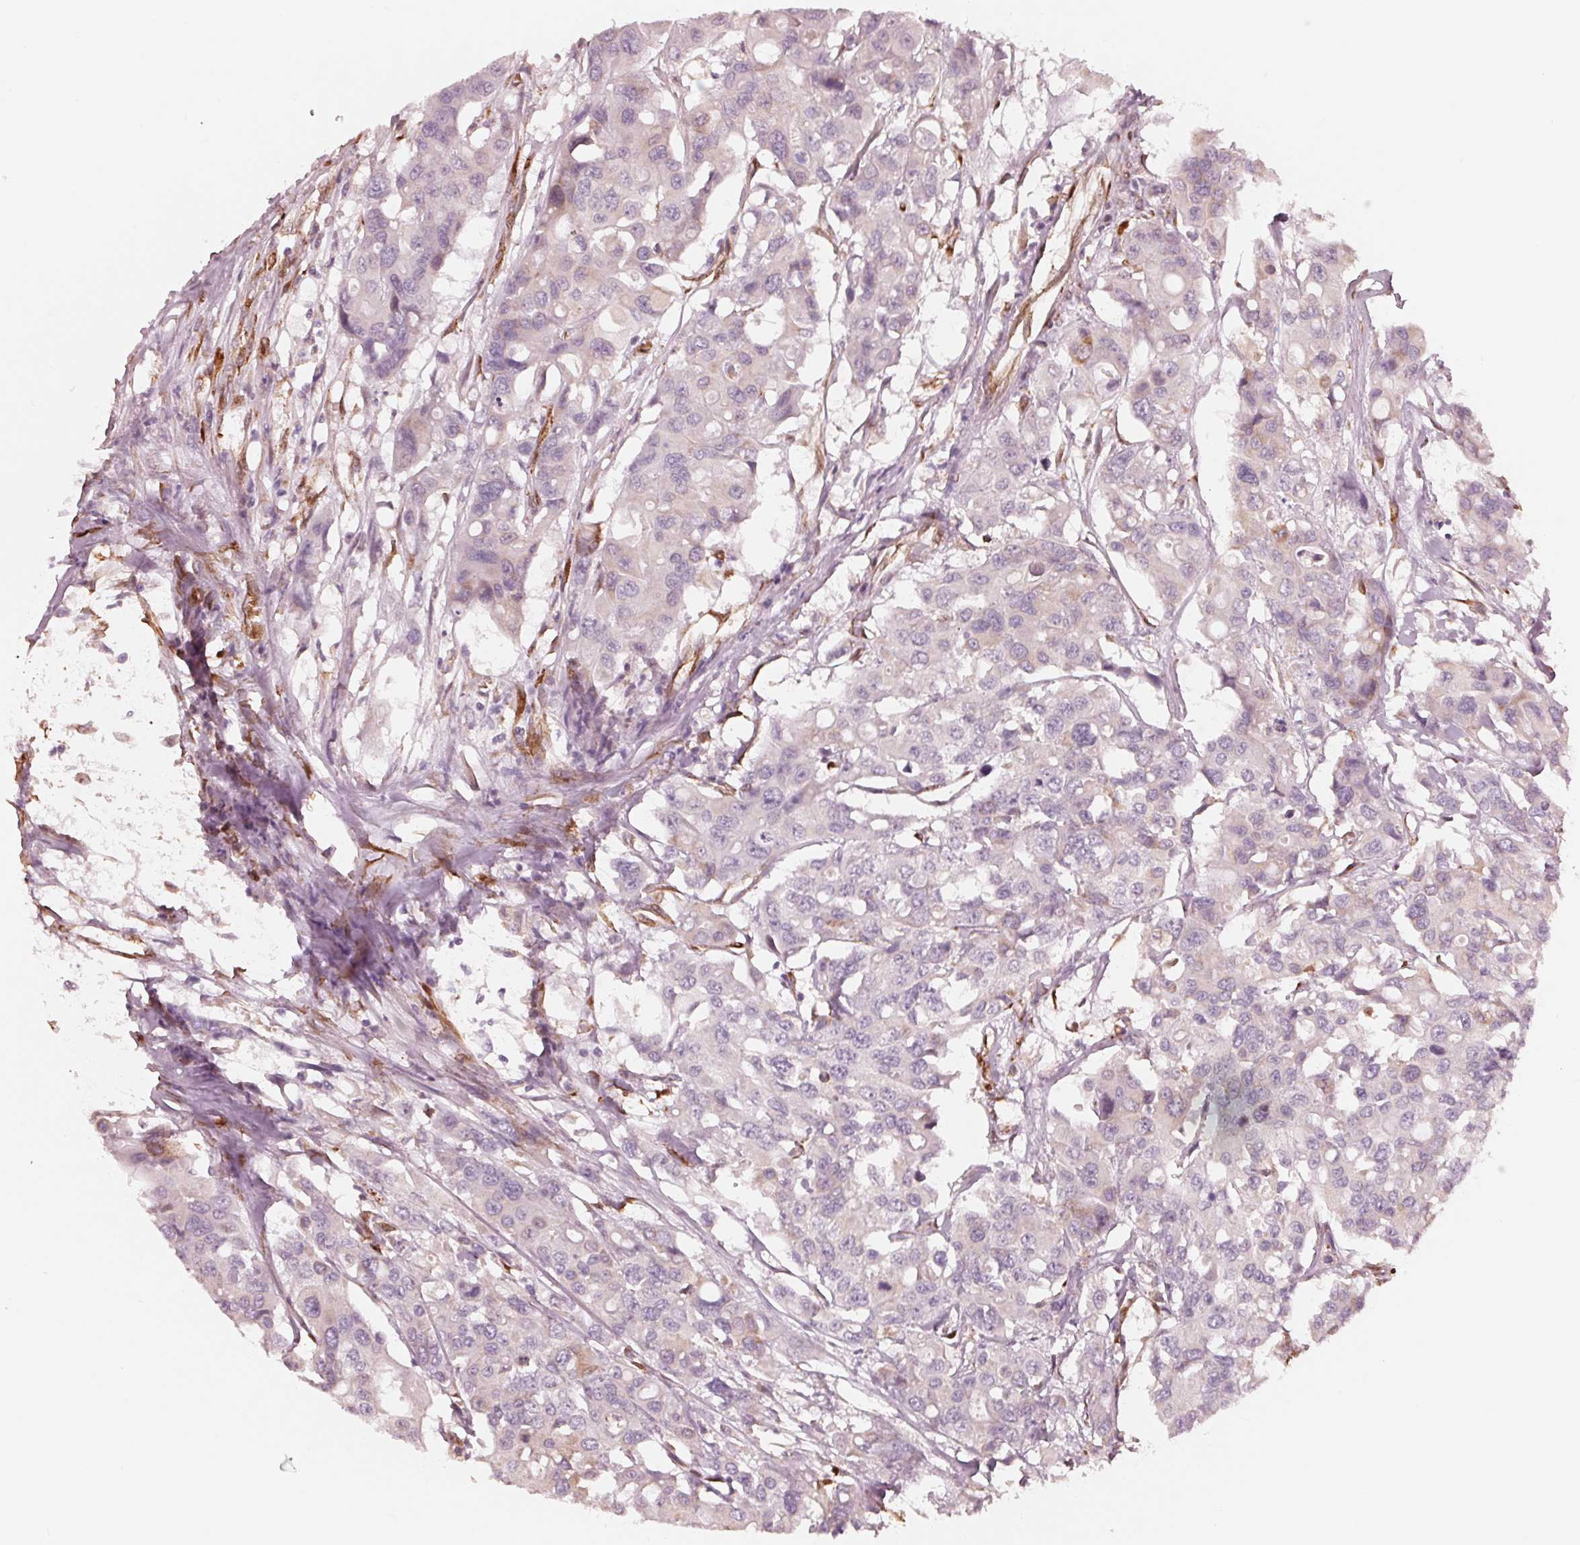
{"staining": {"intensity": "negative", "quantity": "none", "location": "none"}, "tissue": "colorectal cancer", "cell_type": "Tumor cells", "image_type": "cancer", "snomed": [{"axis": "morphology", "description": "Adenocarcinoma, NOS"}, {"axis": "topography", "description": "Colon"}], "caption": "High magnification brightfield microscopy of adenocarcinoma (colorectal) stained with DAB (3,3'-diaminobenzidine) (brown) and counterstained with hematoxylin (blue): tumor cells show no significant positivity. (DAB immunohistochemistry, high magnification).", "gene": "IKBIP", "patient": {"sex": "male", "age": 77}}